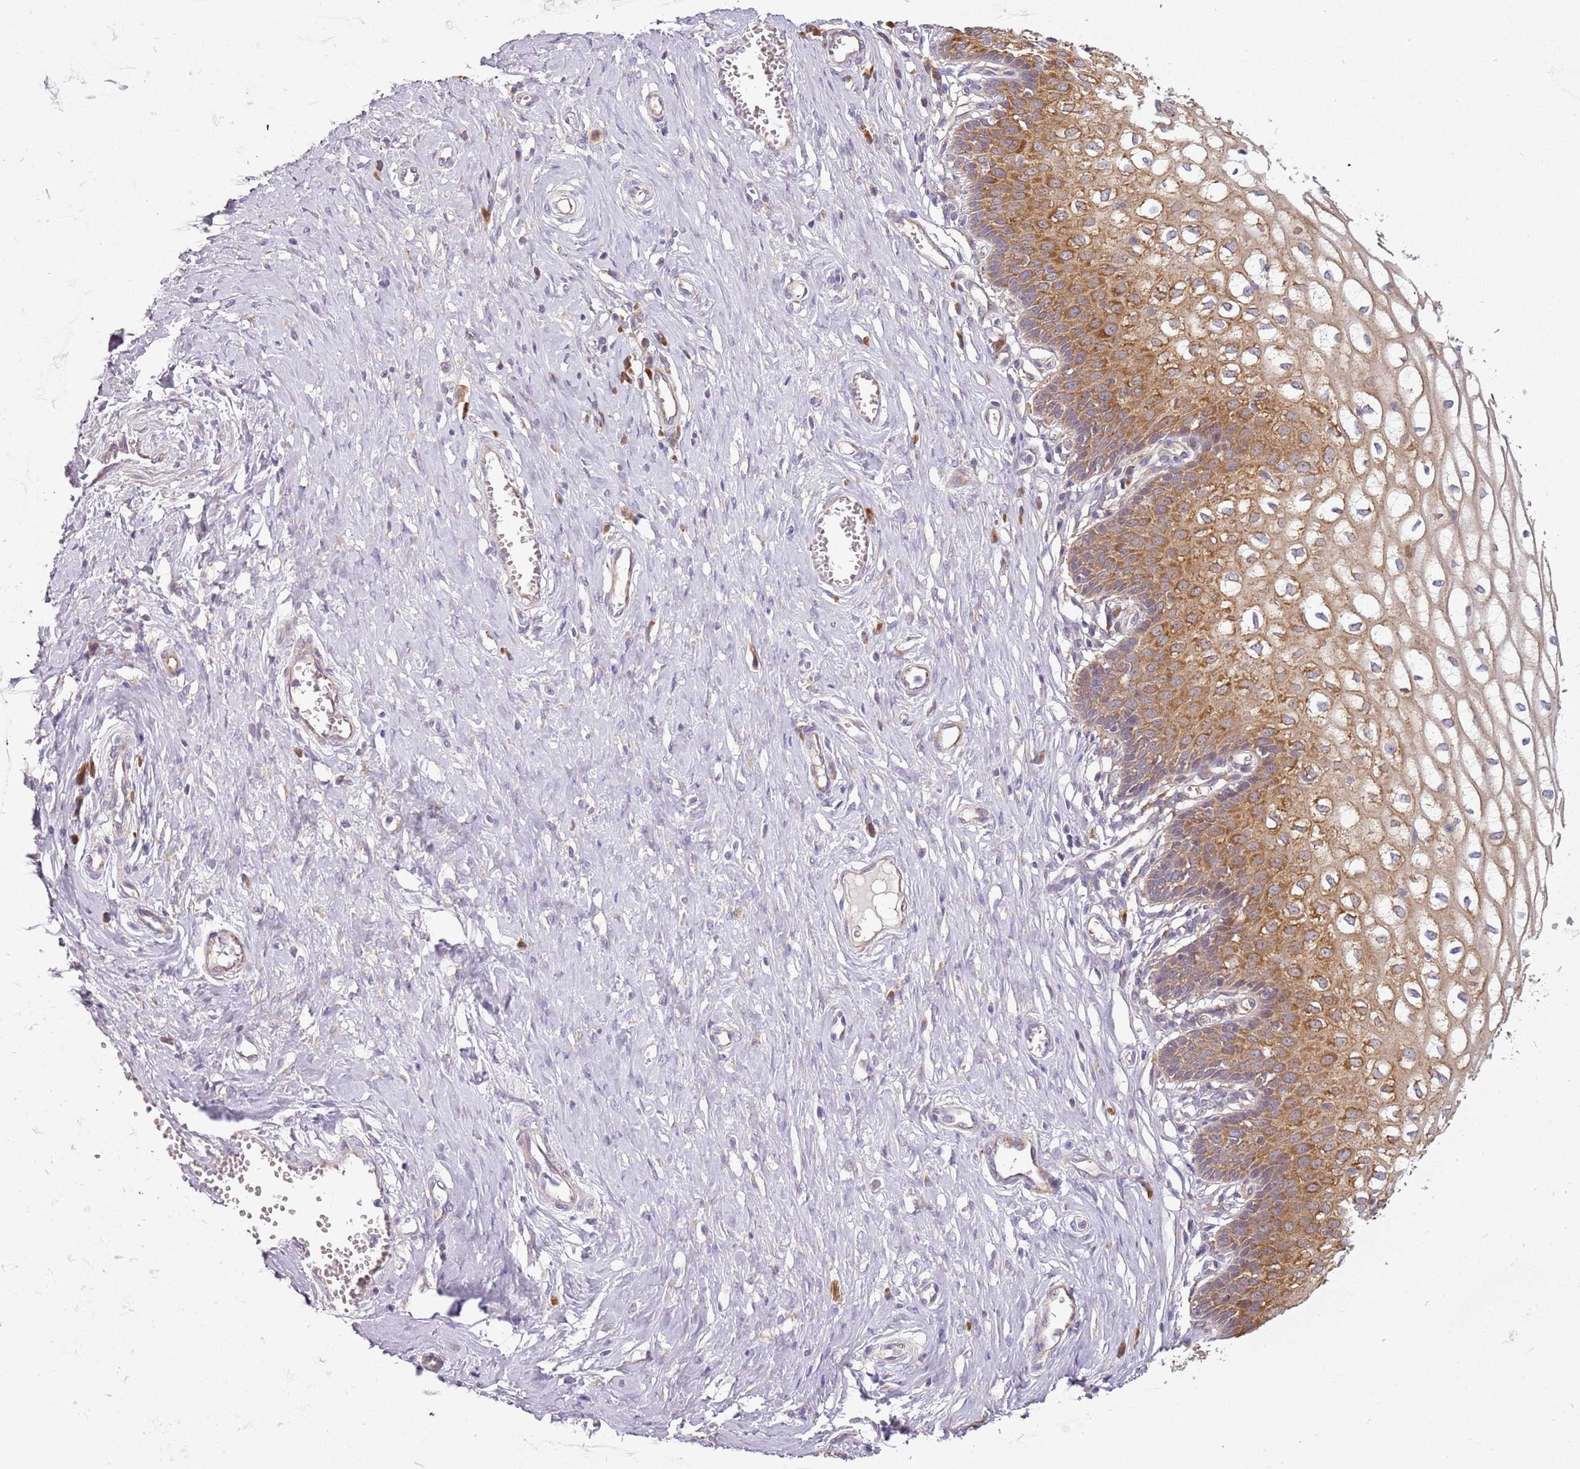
{"staining": {"intensity": "moderate", "quantity": "25%-75%", "location": "cytoplasmic/membranous"}, "tissue": "cervix", "cell_type": "Glandular cells", "image_type": "normal", "snomed": [{"axis": "morphology", "description": "Normal tissue, NOS"}, {"axis": "morphology", "description": "Adenocarcinoma, NOS"}, {"axis": "topography", "description": "Cervix"}], "caption": "Immunohistochemical staining of unremarkable cervix displays 25%-75% levels of moderate cytoplasmic/membranous protein staining in about 25%-75% of glandular cells. The protein is stained brown, and the nuclei are stained in blue (DAB IHC with brightfield microscopy, high magnification).", "gene": "RPS28", "patient": {"sex": "female", "age": 29}}